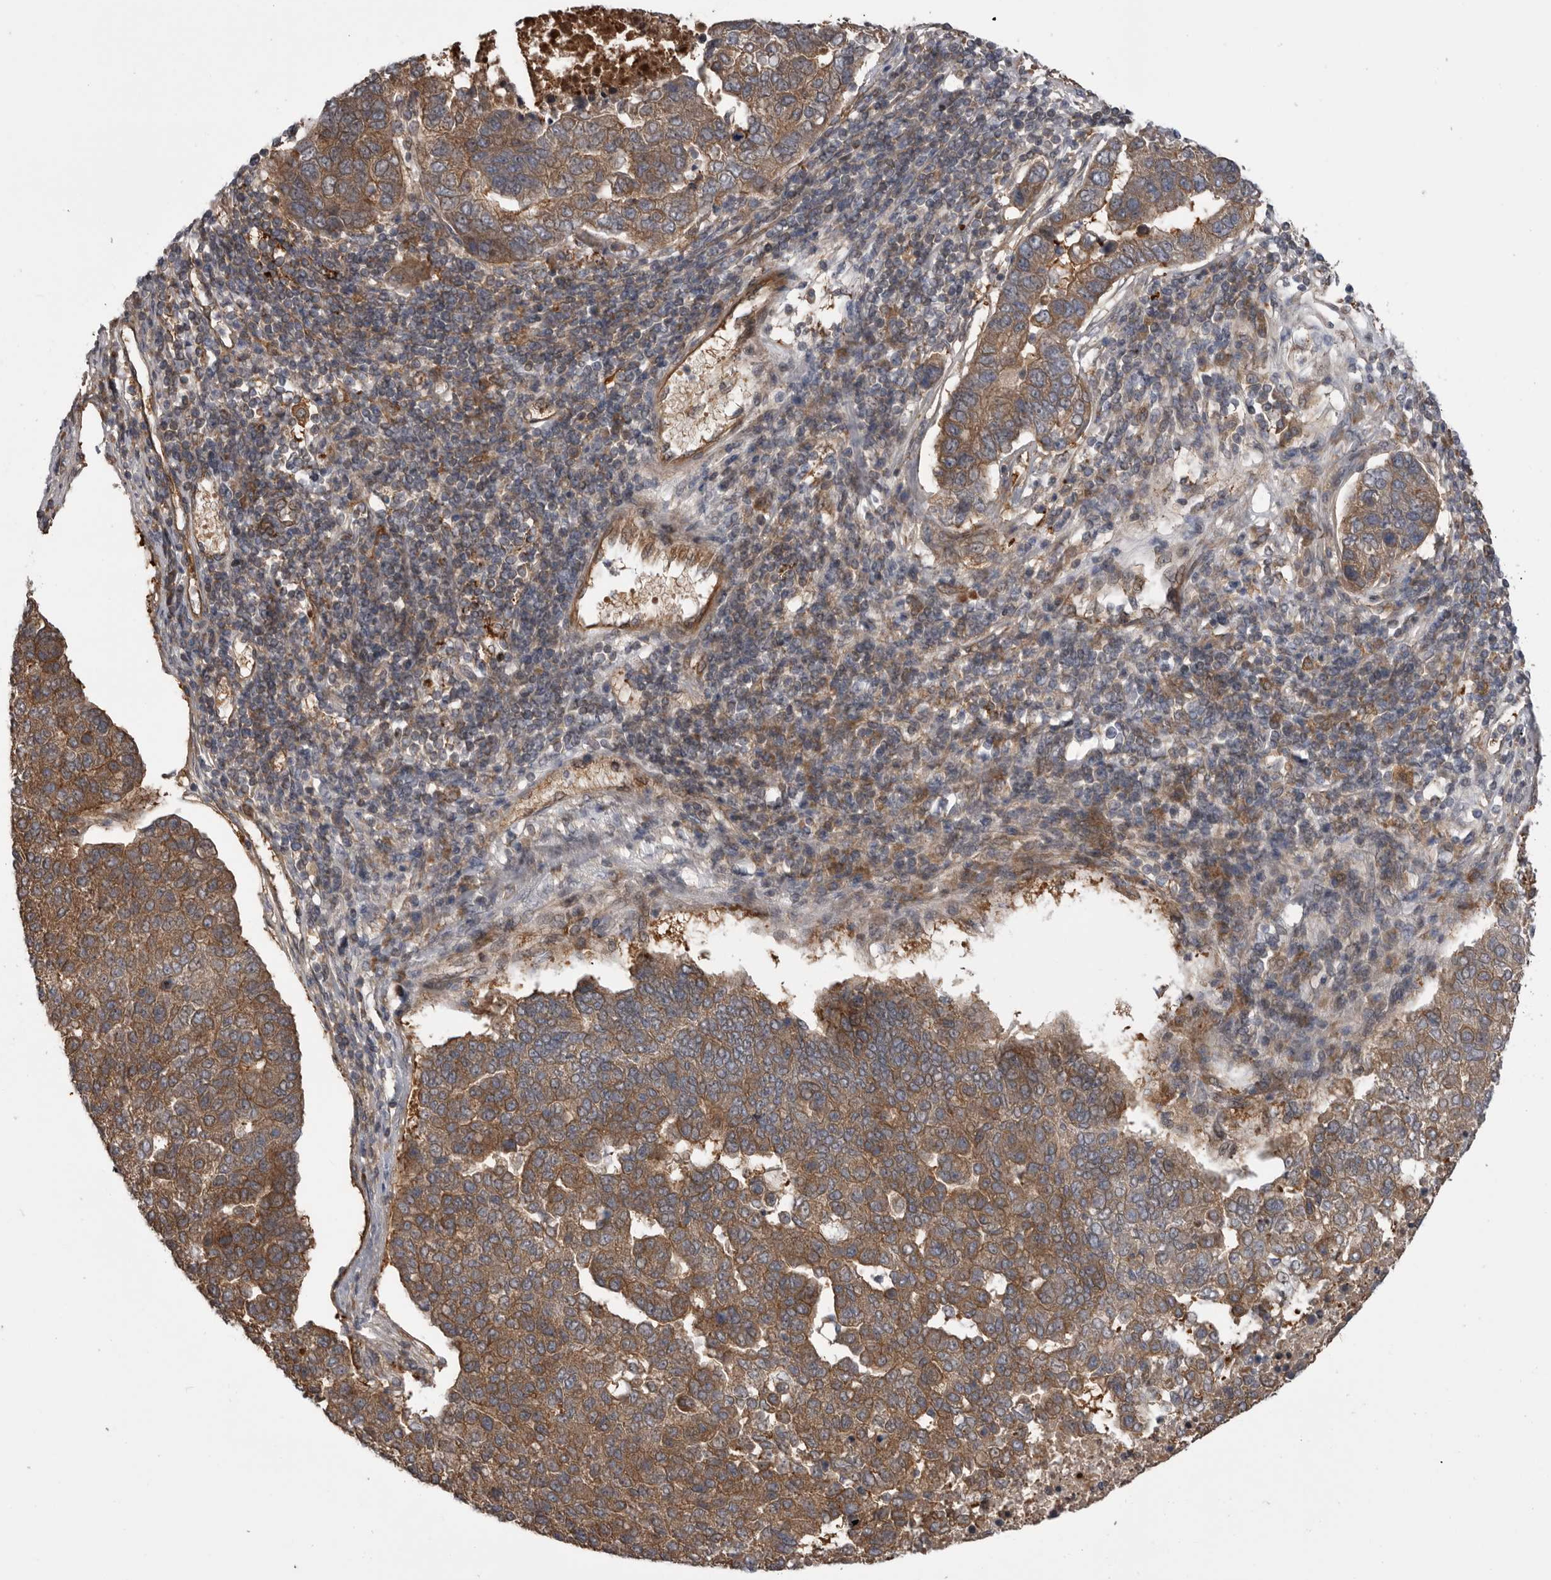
{"staining": {"intensity": "moderate", "quantity": ">75%", "location": "cytoplasmic/membranous"}, "tissue": "pancreatic cancer", "cell_type": "Tumor cells", "image_type": "cancer", "snomed": [{"axis": "morphology", "description": "Adenocarcinoma, NOS"}, {"axis": "topography", "description": "Pancreas"}], "caption": "Tumor cells demonstrate moderate cytoplasmic/membranous staining in about >75% of cells in pancreatic adenocarcinoma.", "gene": "RAB3GAP2", "patient": {"sex": "female", "age": 61}}